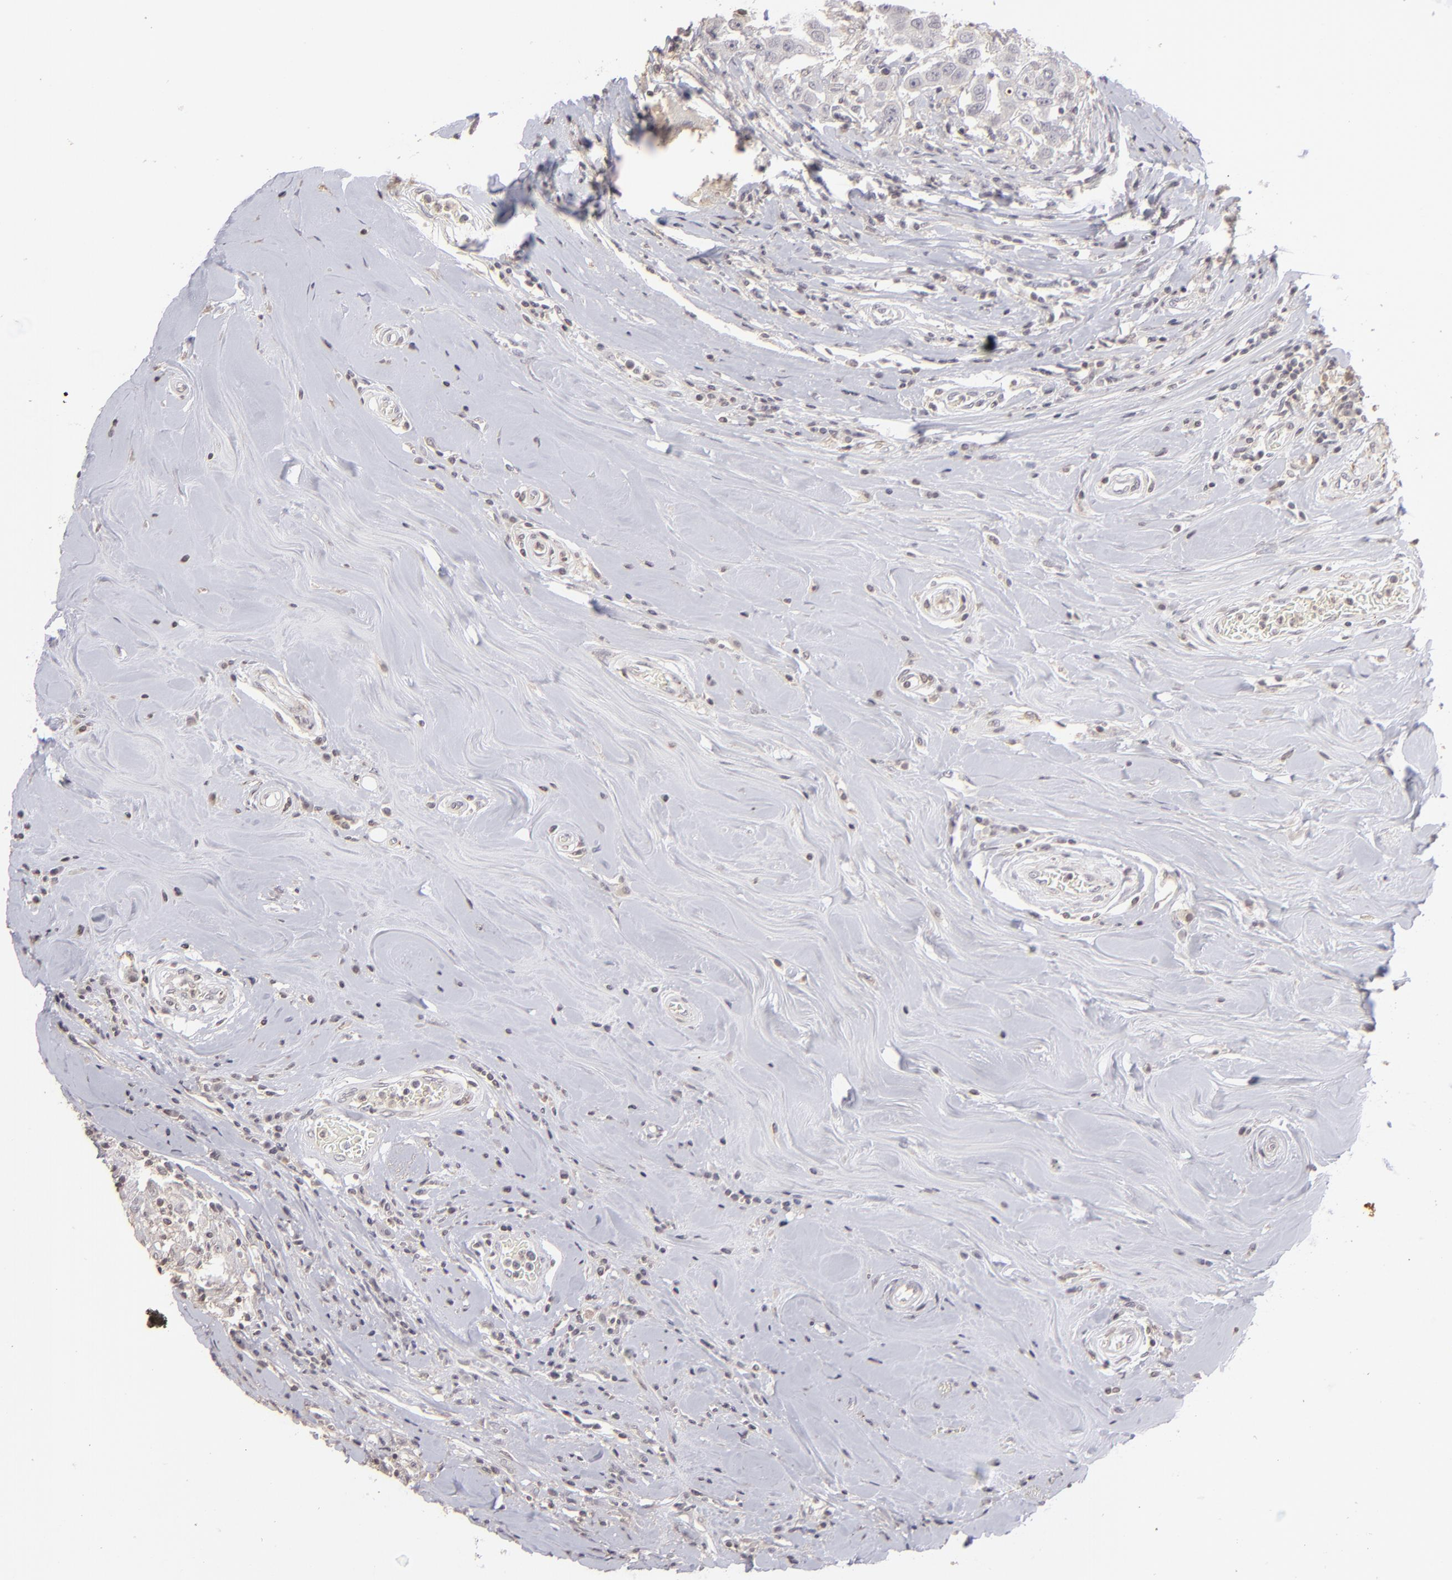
{"staining": {"intensity": "negative", "quantity": "none", "location": "none"}, "tissue": "breast cancer", "cell_type": "Tumor cells", "image_type": "cancer", "snomed": [{"axis": "morphology", "description": "Duct carcinoma"}, {"axis": "topography", "description": "Breast"}], "caption": "Immunohistochemistry image of infiltrating ductal carcinoma (breast) stained for a protein (brown), which exhibits no positivity in tumor cells.", "gene": "CLDN2", "patient": {"sex": "female", "age": 27}}